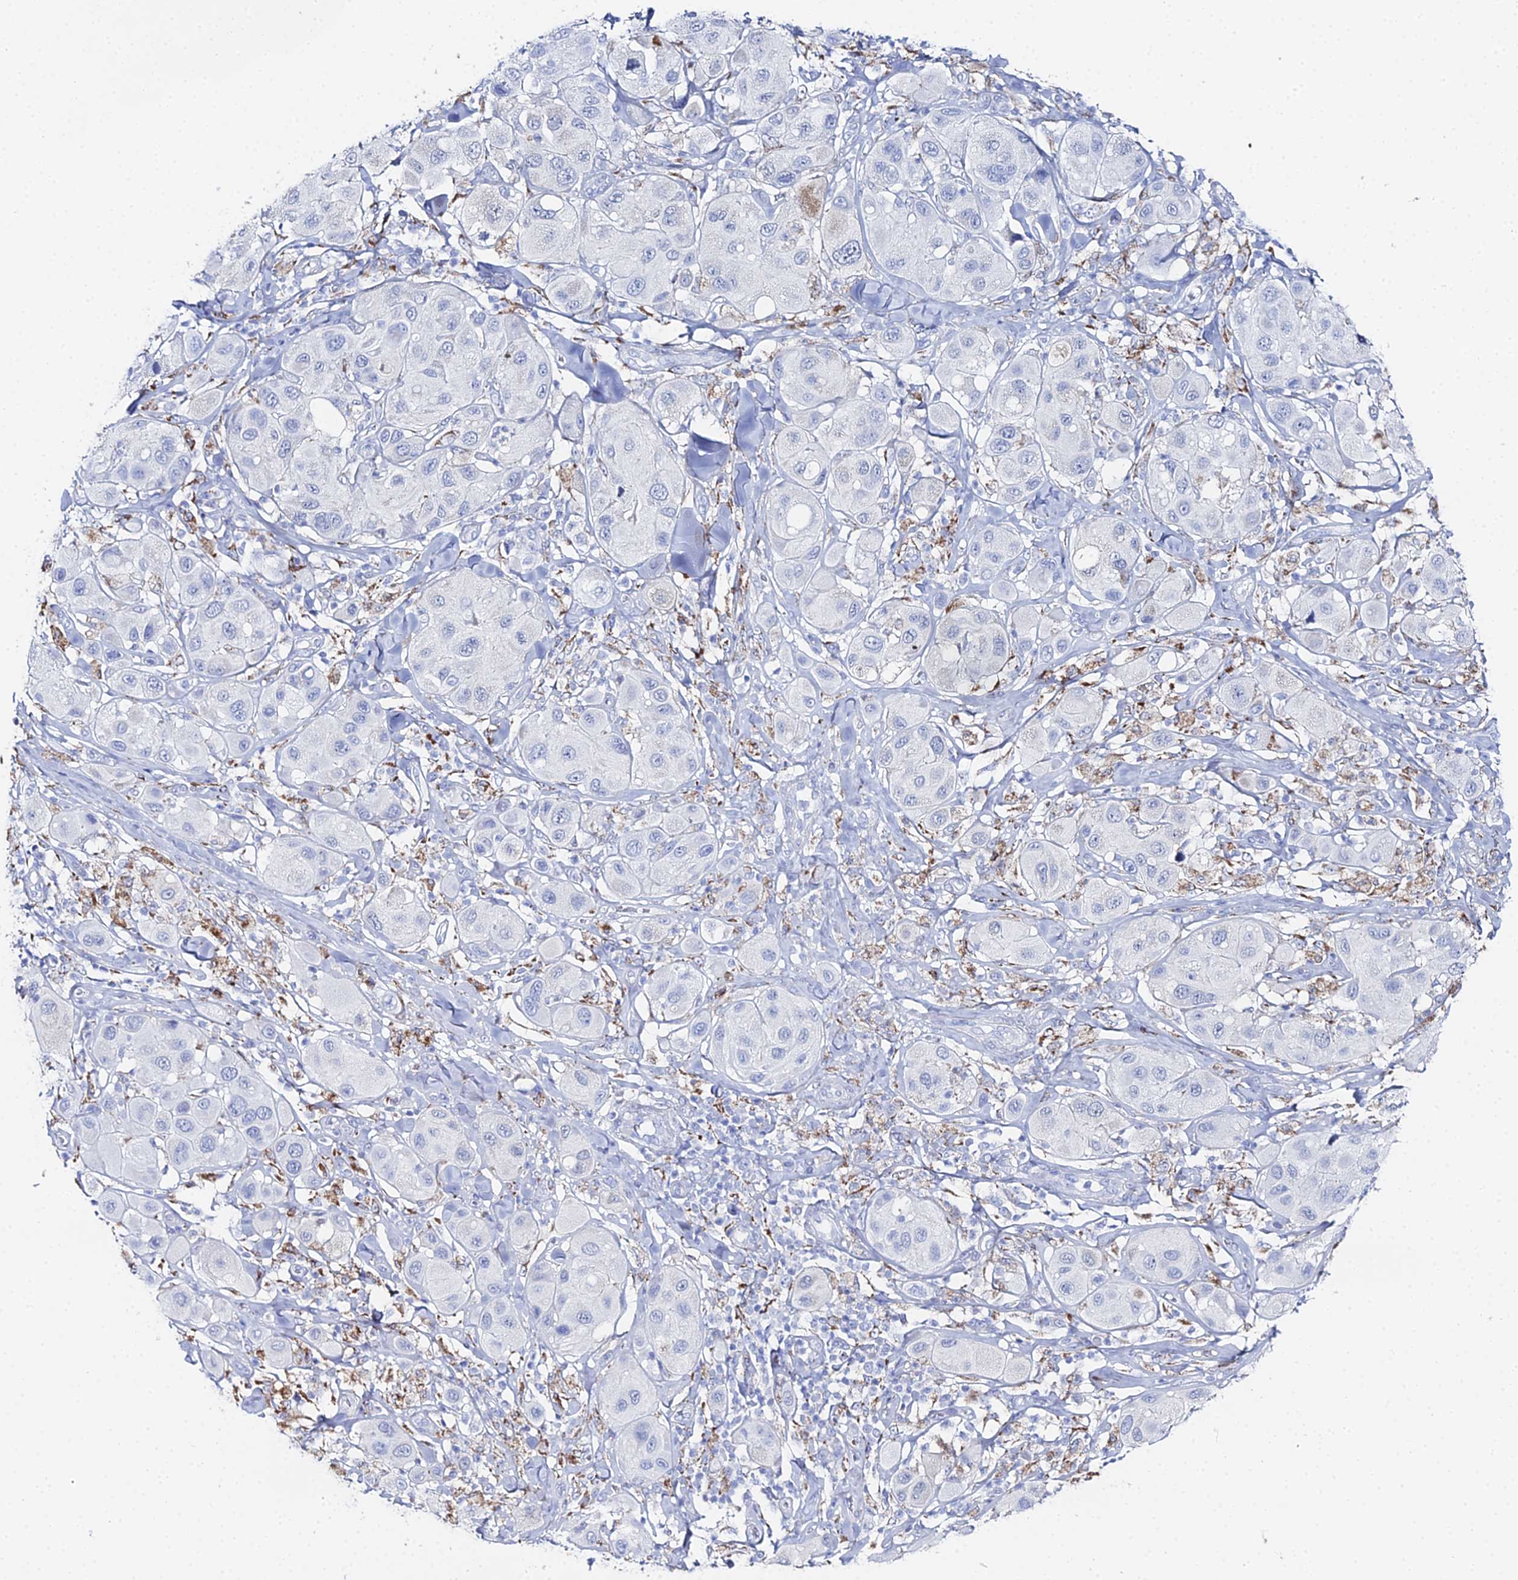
{"staining": {"intensity": "negative", "quantity": "none", "location": "none"}, "tissue": "melanoma", "cell_type": "Tumor cells", "image_type": "cancer", "snomed": [{"axis": "morphology", "description": "Malignant melanoma, Metastatic site"}, {"axis": "topography", "description": "Skin"}], "caption": "Micrograph shows no significant protein positivity in tumor cells of melanoma.", "gene": "DHX34", "patient": {"sex": "male", "age": 41}}